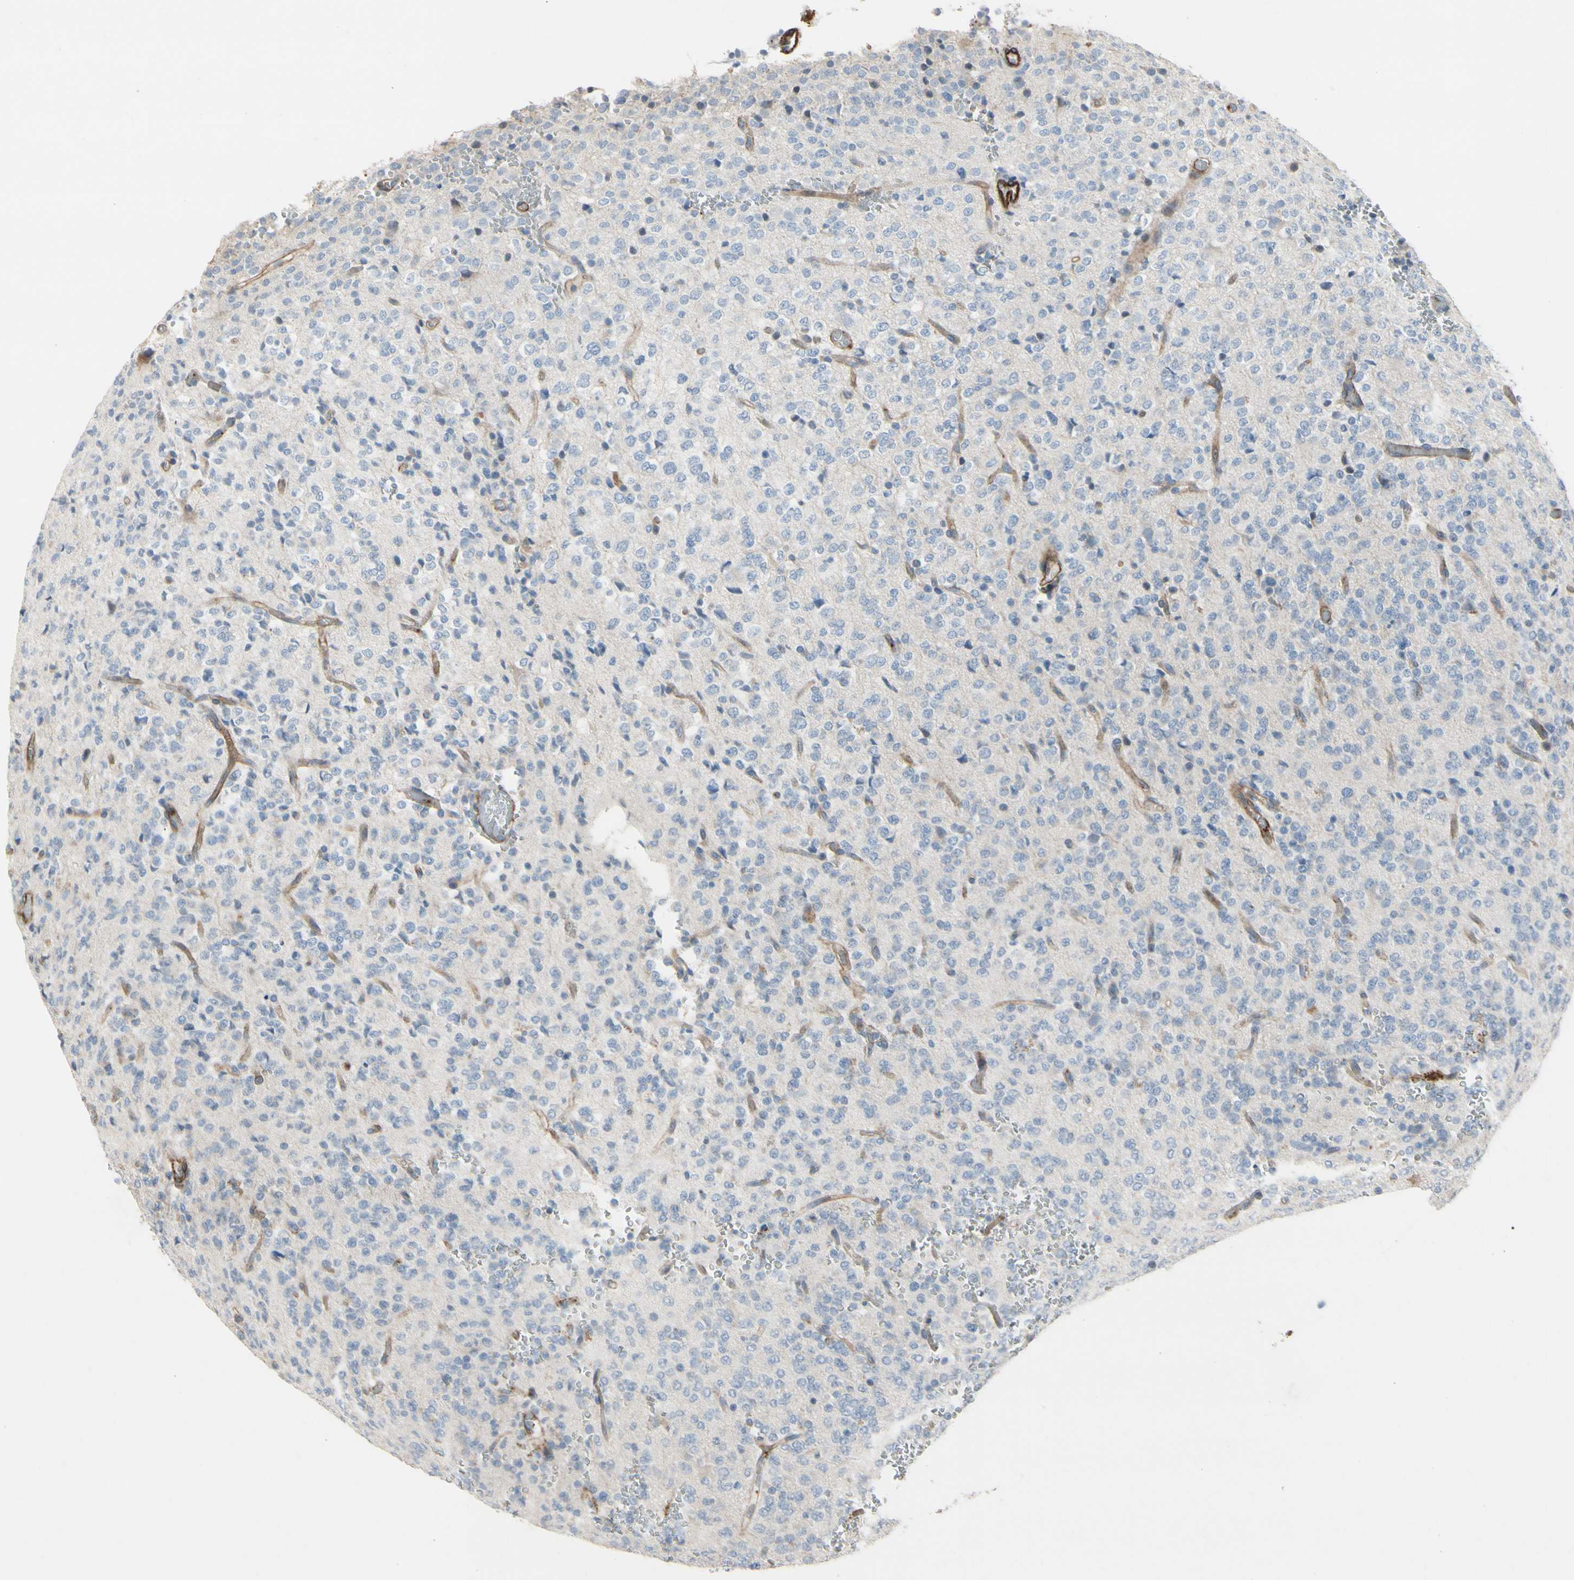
{"staining": {"intensity": "negative", "quantity": "none", "location": "none"}, "tissue": "glioma", "cell_type": "Tumor cells", "image_type": "cancer", "snomed": [{"axis": "morphology", "description": "Glioma, malignant, Low grade"}, {"axis": "topography", "description": "Brain"}], "caption": "The IHC image has no significant expression in tumor cells of glioma tissue.", "gene": "TPM1", "patient": {"sex": "male", "age": 38}}